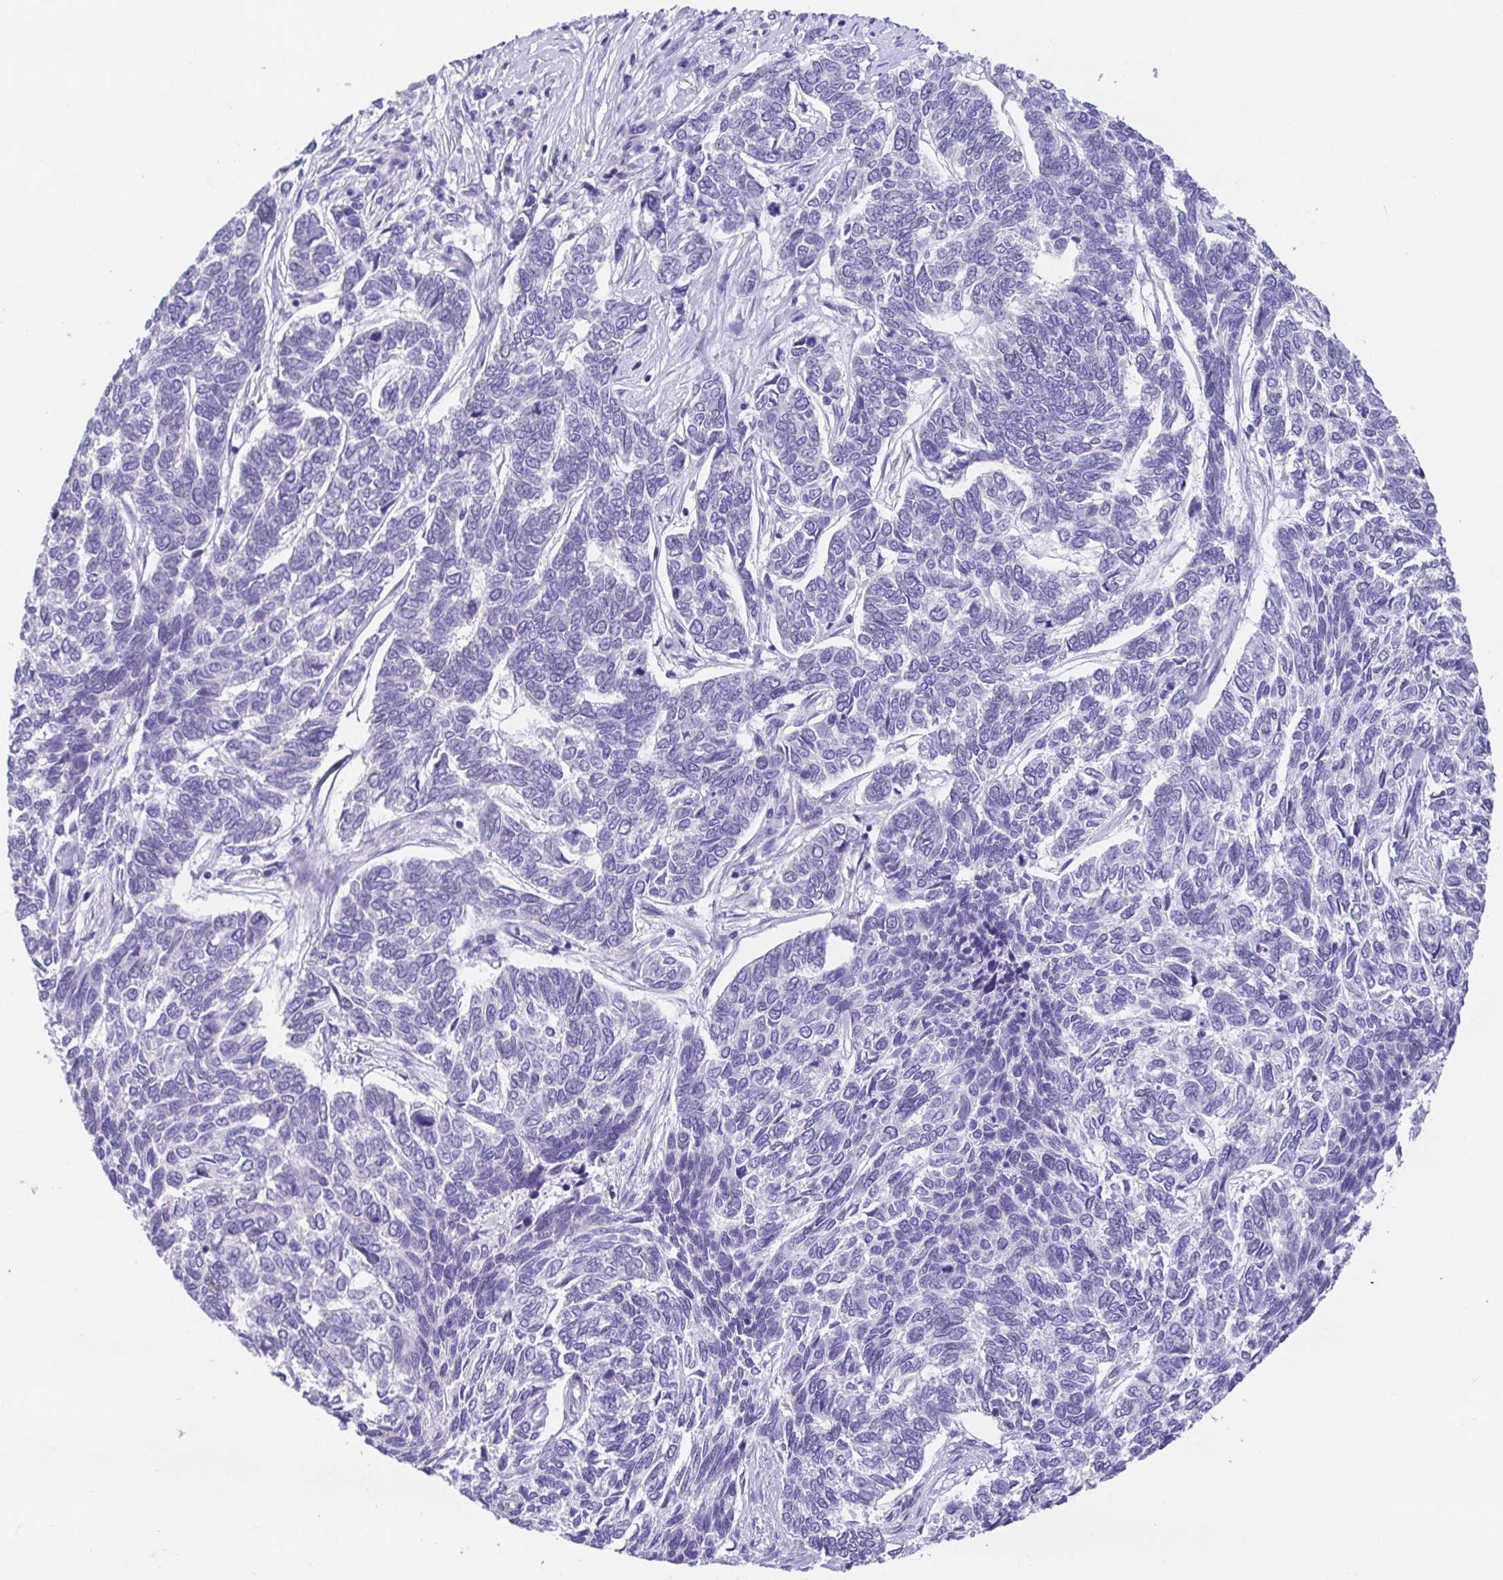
{"staining": {"intensity": "negative", "quantity": "none", "location": "none"}, "tissue": "skin cancer", "cell_type": "Tumor cells", "image_type": "cancer", "snomed": [{"axis": "morphology", "description": "Basal cell carcinoma"}, {"axis": "topography", "description": "Skin"}], "caption": "Tumor cells are negative for protein expression in human skin cancer (basal cell carcinoma).", "gene": "LUZP4", "patient": {"sex": "female", "age": 65}}